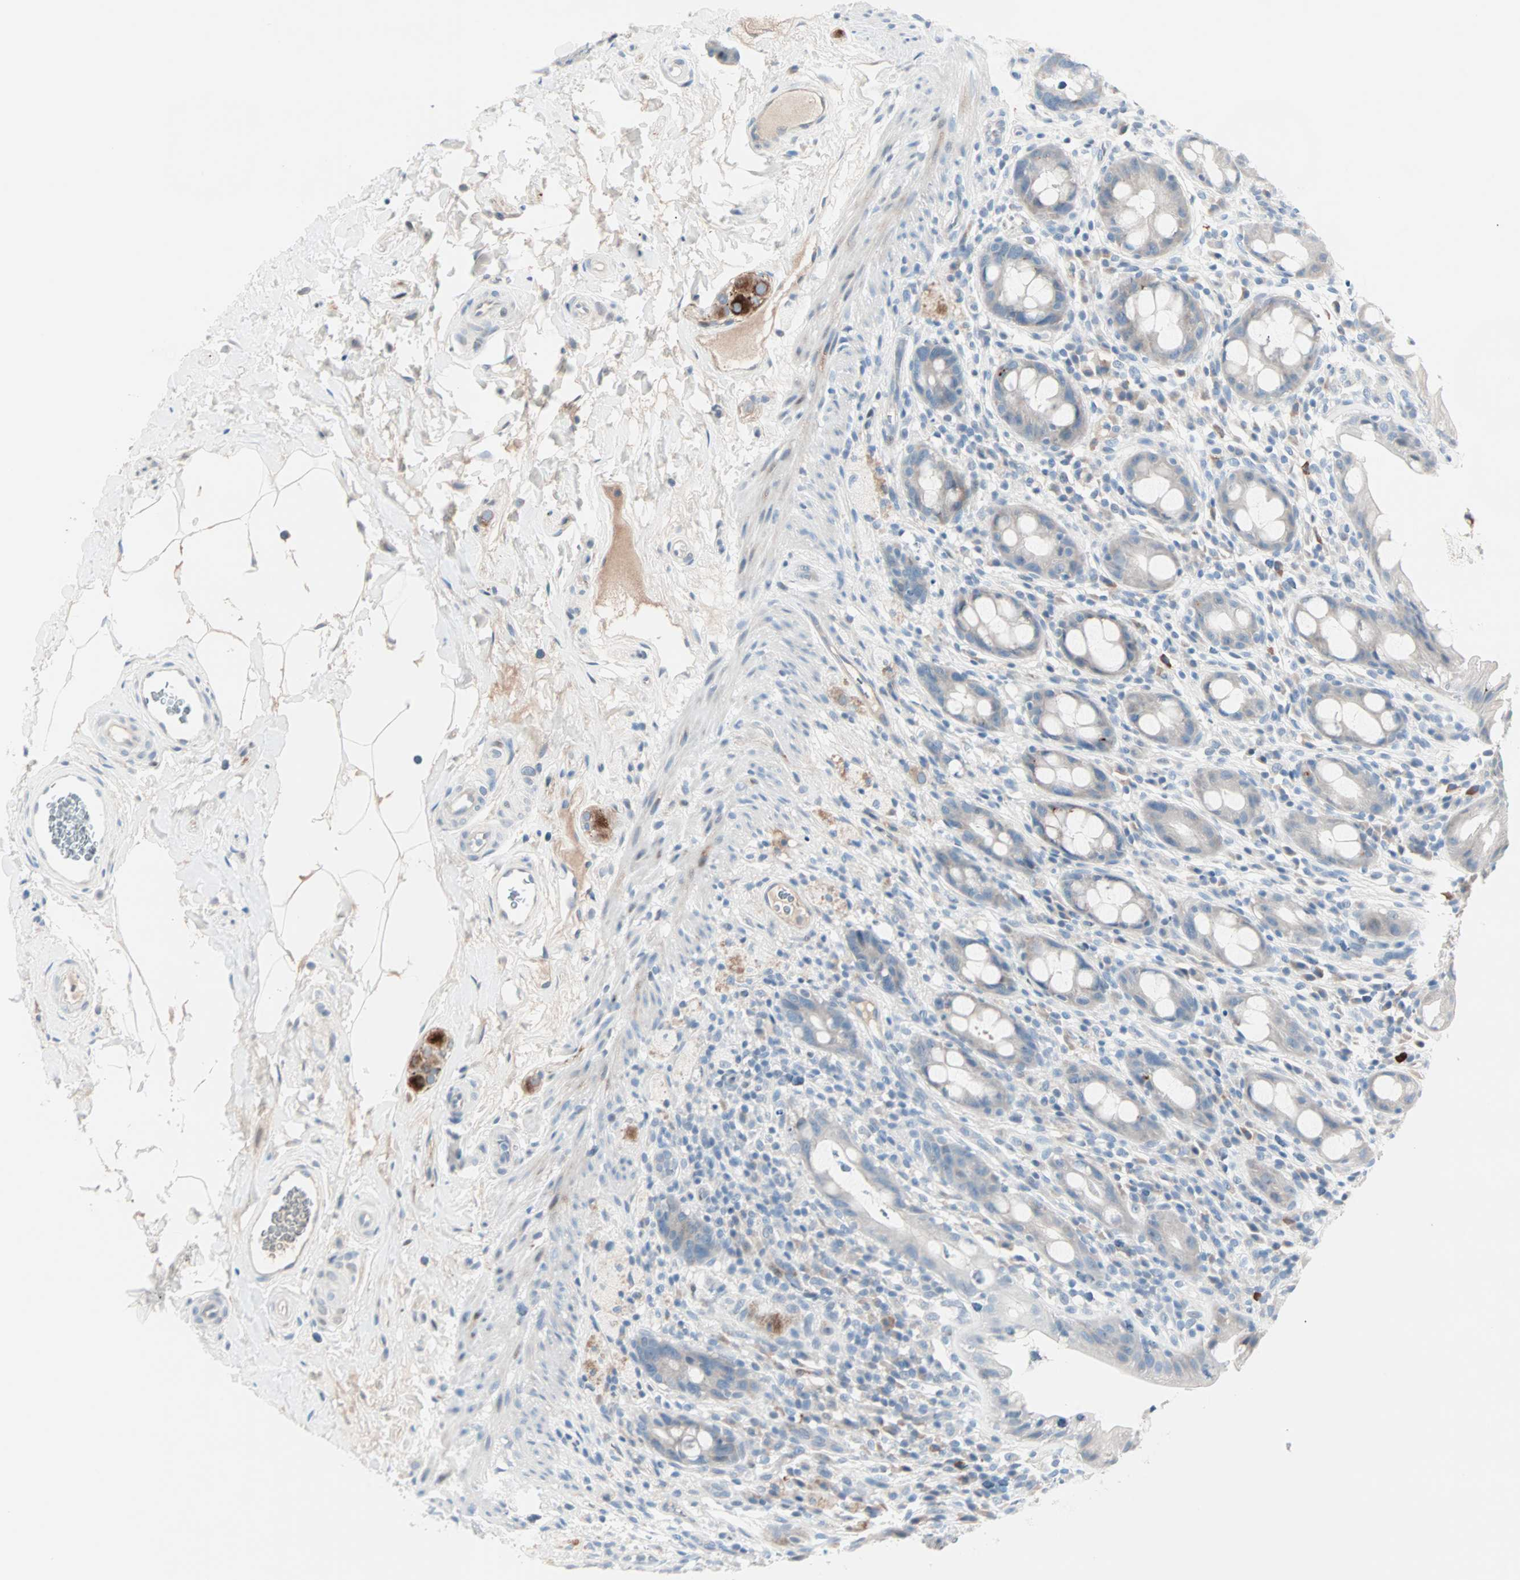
{"staining": {"intensity": "negative", "quantity": "none", "location": "none"}, "tissue": "rectum", "cell_type": "Glandular cells", "image_type": "normal", "snomed": [{"axis": "morphology", "description": "Normal tissue, NOS"}, {"axis": "topography", "description": "Rectum"}], "caption": "High power microscopy histopathology image of an immunohistochemistry image of normal rectum, revealing no significant expression in glandular cells.", "gene": "NEFH", "patient": {"sex": "male", "age": 44}}